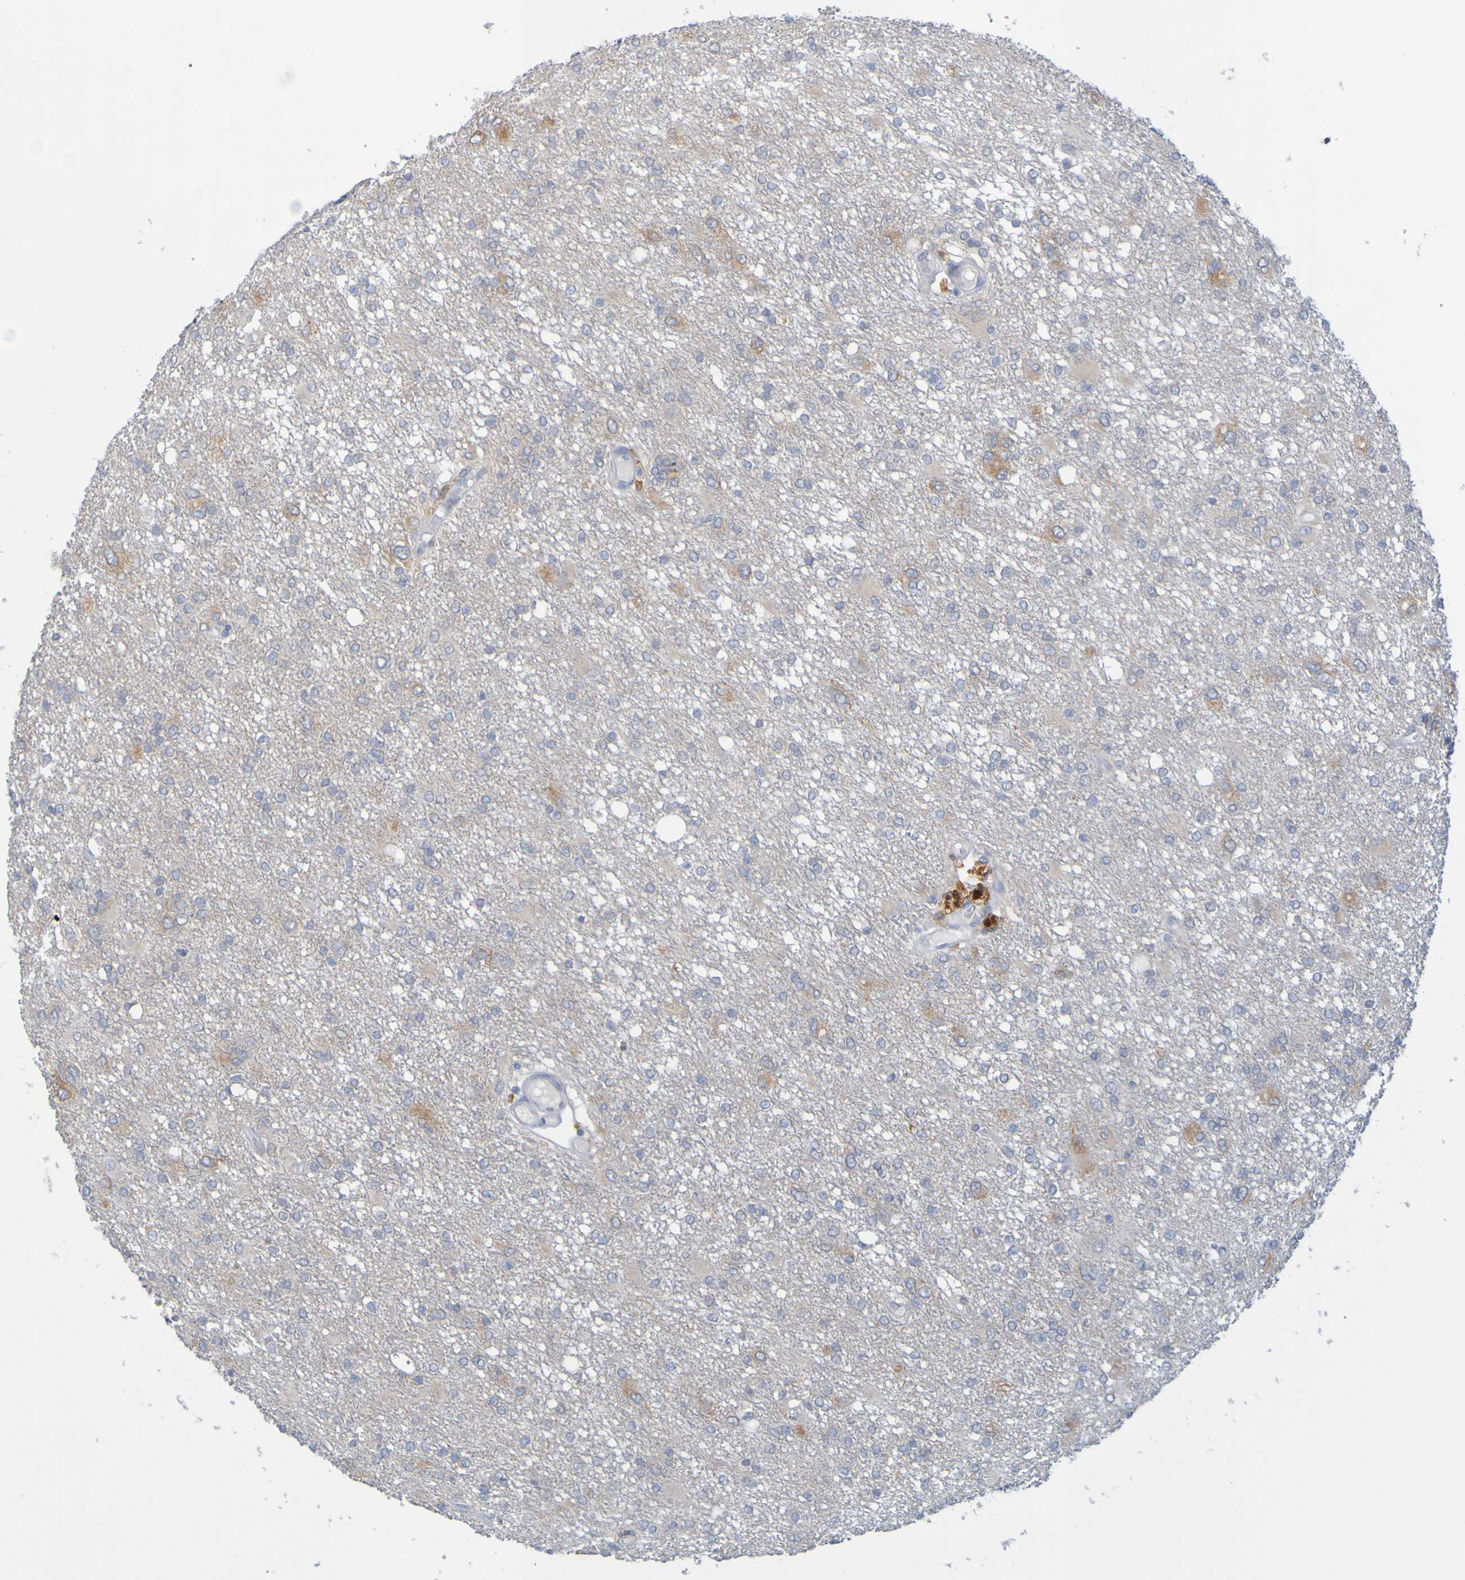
{"staining": {"intensity": "weak", "quantity": "<25%", "location": "cytoplasmic/membranous"}, "tissue": "glioma", "cell_type": "Tumor cells", "image_type": "cancer", "snomed": [{"axis": "morphology", "description": "Glioma, malignant, High grade"}, {"axis": "topography", "description": "Brain"}], "caption": "This histopathology image is of malignant high-grade glioma stained with IHC to label a protein in brown with the nuclei are counter-stained blue. There is no staining in tumor cells. (DAB (3,3'-diaminobenzidine) immunohistochemistry (IHC) with hematoxylin counter stain).", "gene": "LILRB5", "patient": {"sex": "female", "age": 59}}